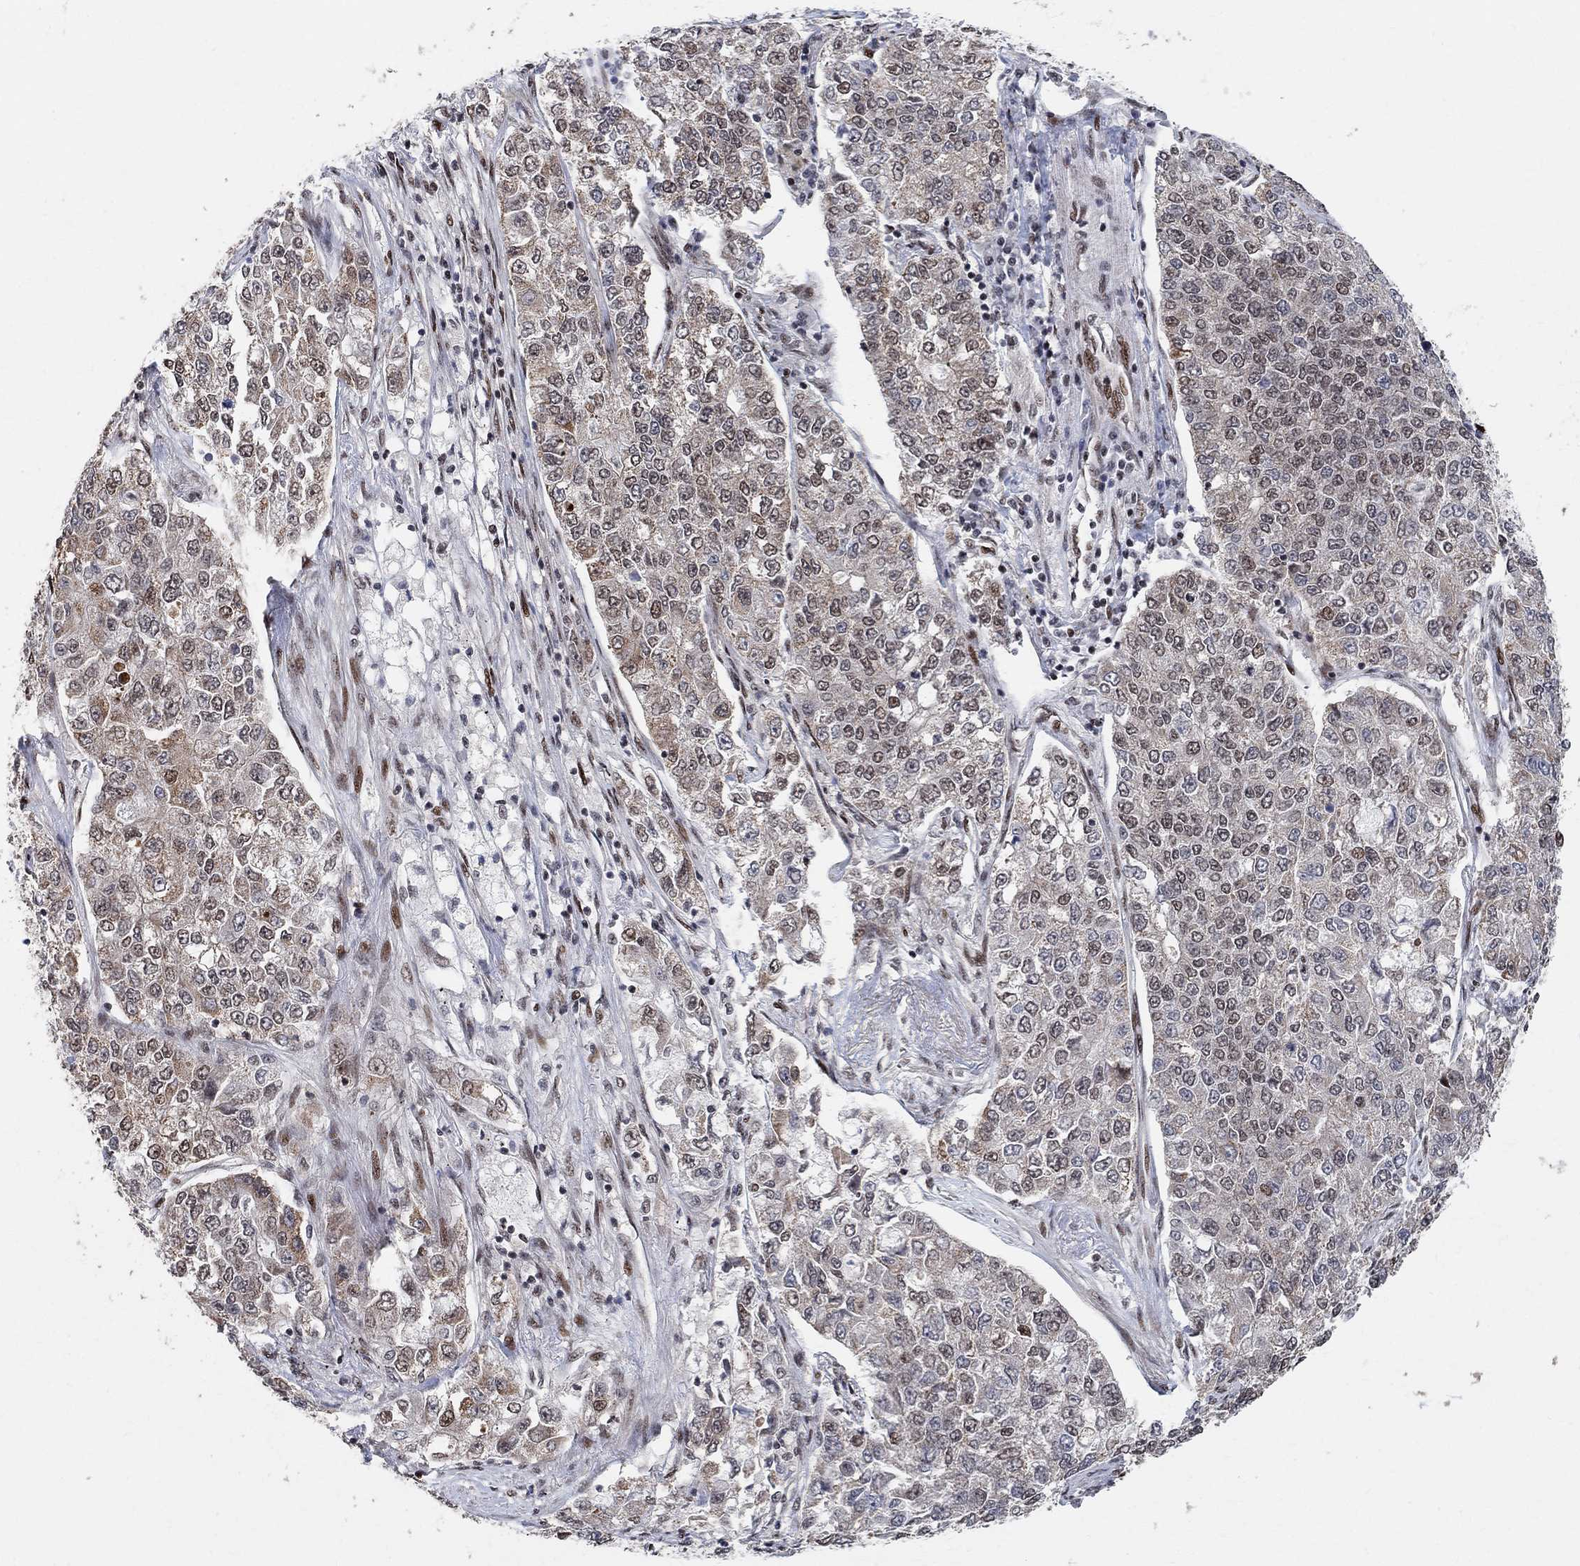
{"staining": {"intensity": "weak", "quantity": "<25%", "location": "nuclear"}, "tissue": "lung cancer", "cell_type": "Tumor cells", "image_type": "cancer", "snomed": [{"axis": "morphology", "description": "Adenocarcinoma, NOS"}, {"axis": "topography", "description": "Lung"}], "caption": "Immunohistochemical staining of human lung adenocarcinoma demonstrates no significant staining in tumor cells. (DAB (3,3'-diaminobenzidine) immunohistochemistry with hematoxylin counter stain).", "gene": "E4F1", "patient": {"sex": "male", "age": 49}}